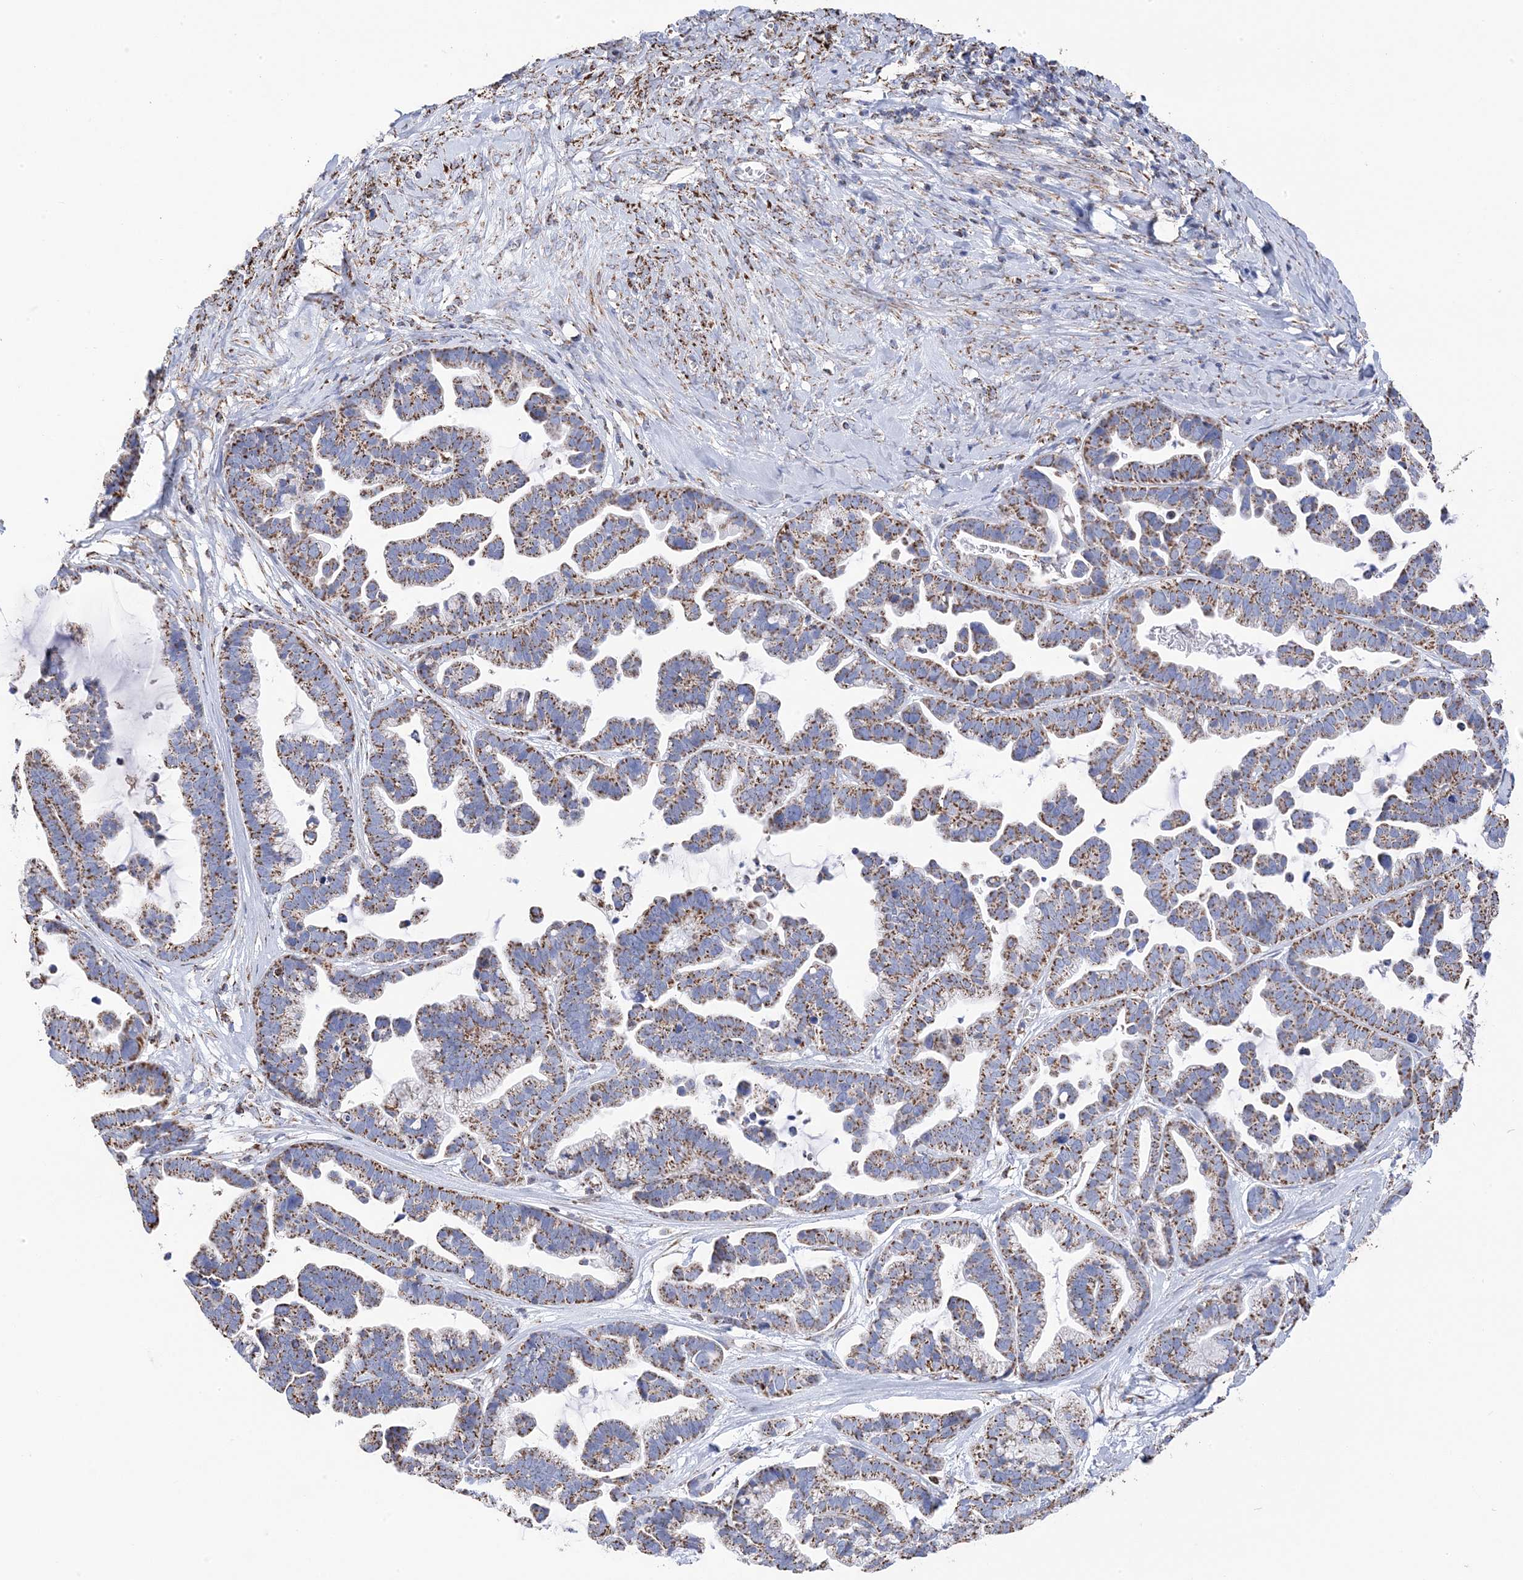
{"staining": {"intensity": "moderate", "quantity": ">75%", "location": "cytoplasmic/membranous"}, "tissue": "ovarian cancer", "cell_type": "Tumor cells", "image_type": "cancer", "snomed": [{"axis": "morphology", "description": "Cystadenocarcinoma, serous, NOS"}, {"axis": "topography", "description": "Ovary"}], "caption": "Protein staining demonstrates moderate cytoplasmic/membranous staining in about >75% of tumor cells in ovarian cancer.", "gene": "GTPBP8", "patient": {"sex": "female", "age": 56}}